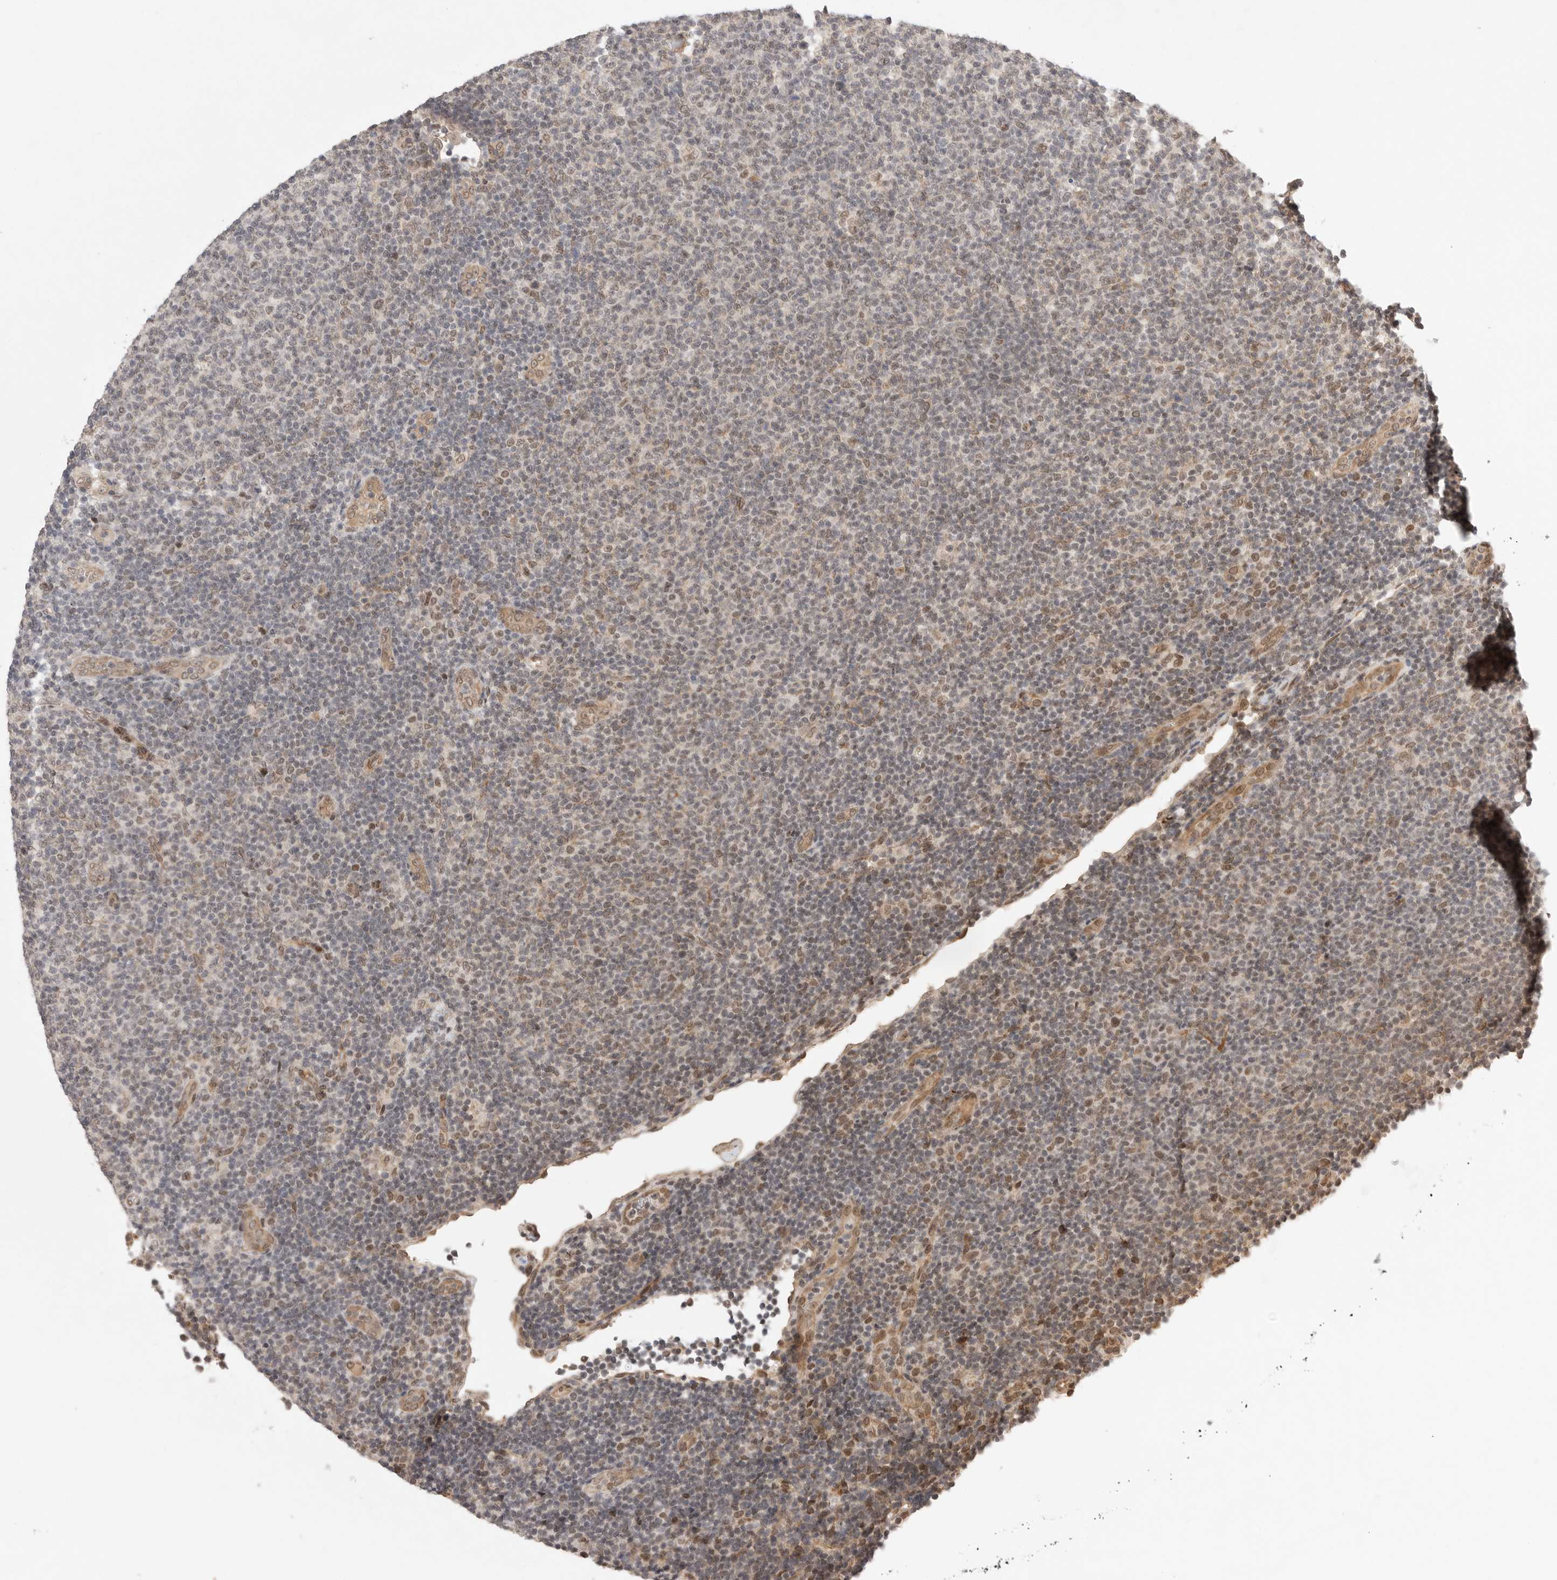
{"staining": {"intensity": "weak", "quantity": "25%-75%", "location": "nuclear"}, "tissue": "lymphoma", "cell_type": "Tumor cells", "image_type": "cancer", "snomed": [{"axis": "morphology", "description": "Malignant lymphoma, non-Hodgkin's type, Low grade"}, {"axis": "topography", "description": "Lymph node"}], "caption": "Immunohistochemistry image of human low-grade malignant lymphoma, non-Hodgkin's type stained for a protein (brown), which shows low levels of weak nuclear staining in about 25%-75% of tumor cells.", "gene": "LEMD3", "patient": {"sex": "male", "age": 66}}